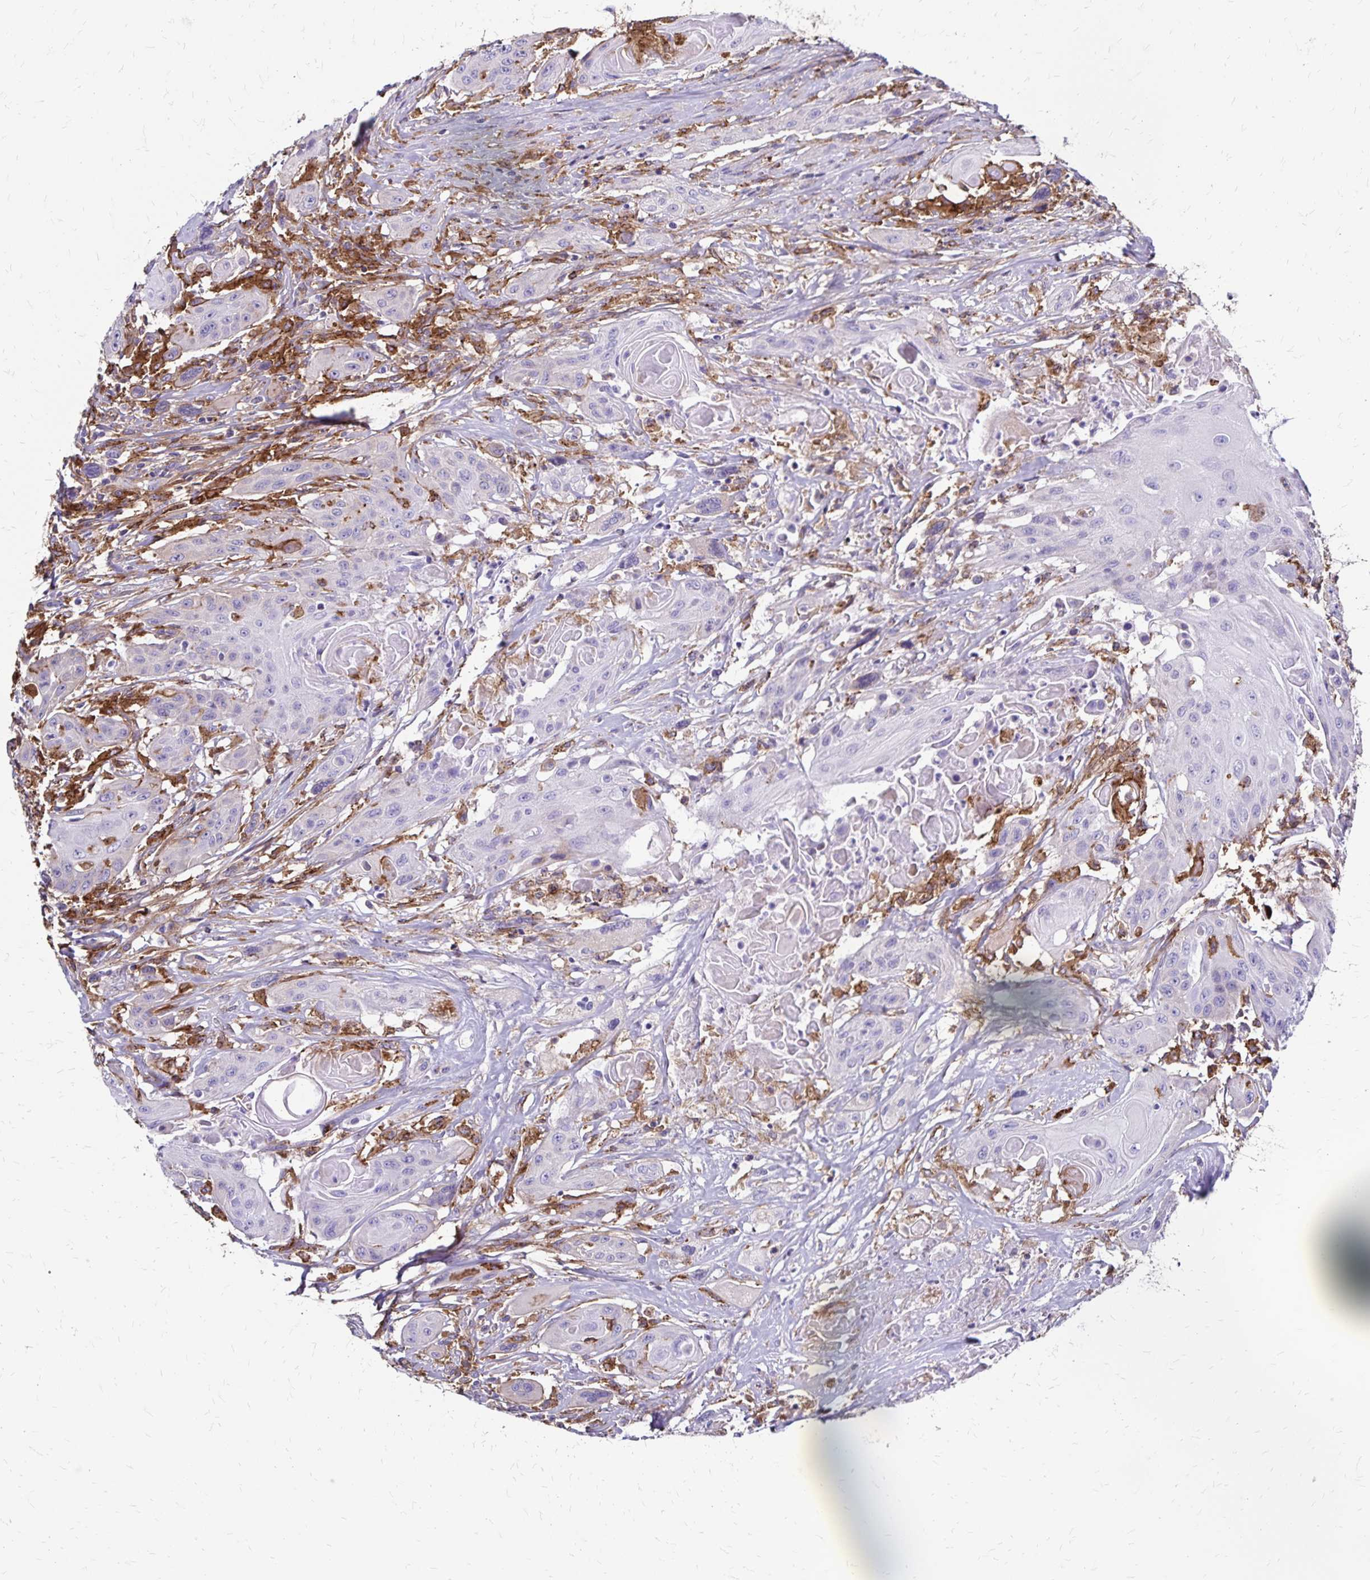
{"staining": {"intensity": "negative", "quantity": "none", "location": "none"}, "tissue": "head and neck cancer", "cell_type": "Tumor cells", "image_type": "cancer", "snomed": [{"axis": "morphology", "description": "Squamous cell carcinoma, NOS"}, {"axis": "topography", "description": "Oral tissue"}, {"axis": "topography", "description": "Head-Neck"}, {"axis": "topography", "description": "Neck, NOS"}], "caption": "Human head and neck squamous cell carcinoma stained for a protein using immunohistochemistry (IHC) demonstrates no staining in tumor cells.", "gene": "TNS3", "patient": {"sex": "female", "age": 55}}